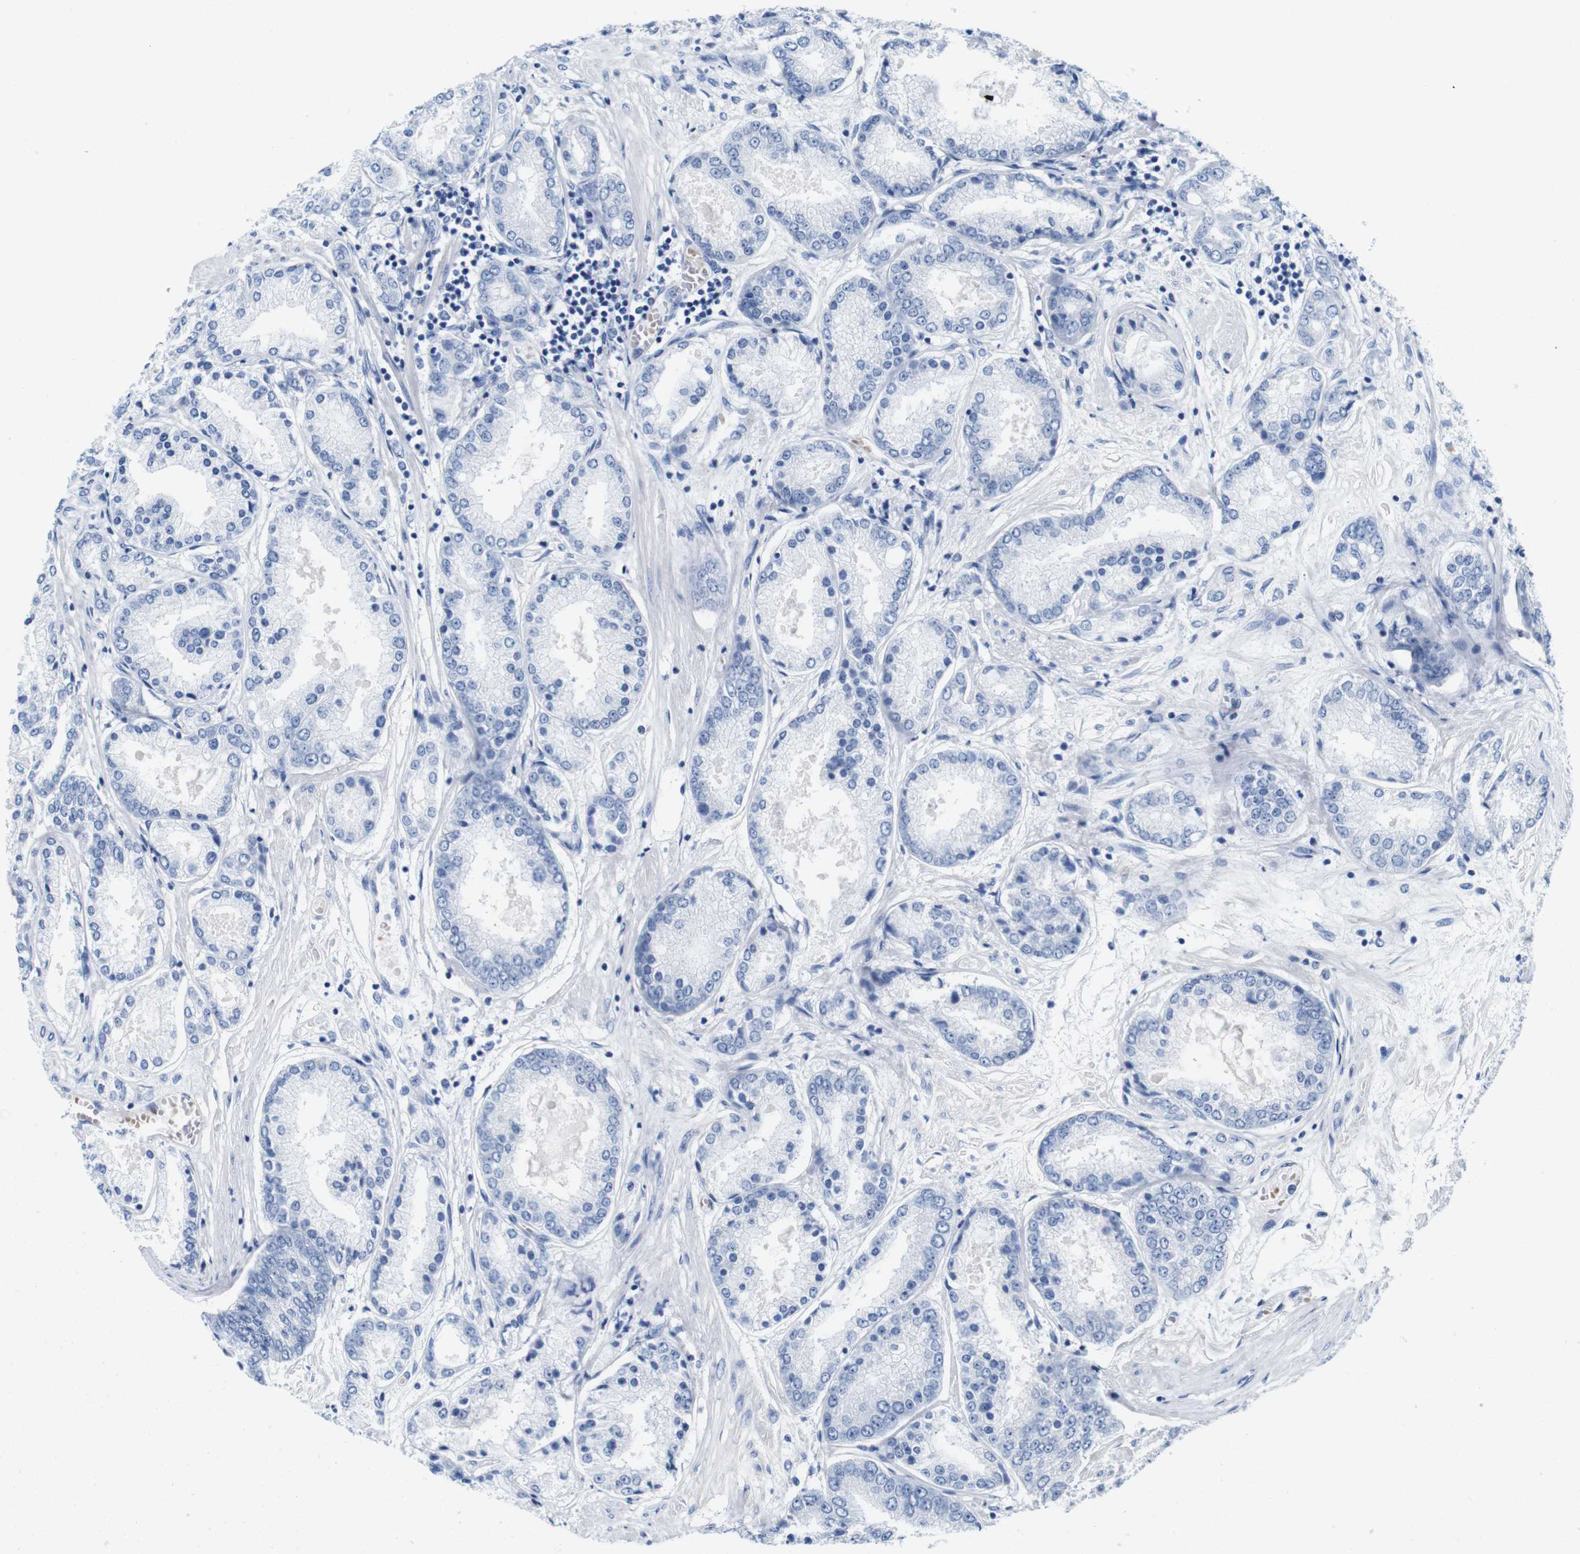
{"staining": {"intensity": "negative", "quantity": "none", "location": "none"}, "tissue": "prostate cancer", "cell_type": "Tumor cells", "image_type": "cancer", "snomed": [{"axis": "morphology", "description": "Adenocarcinoma, High grade"}, {"axis": "topography", "description": "Prostate"}], "caption": "This is an immunohistochemistry histopathology image of prostate cancer. There is no staining in tumor cells.", "gene": "IGSF8", "patient": {"sex": "male", "age": 59}}